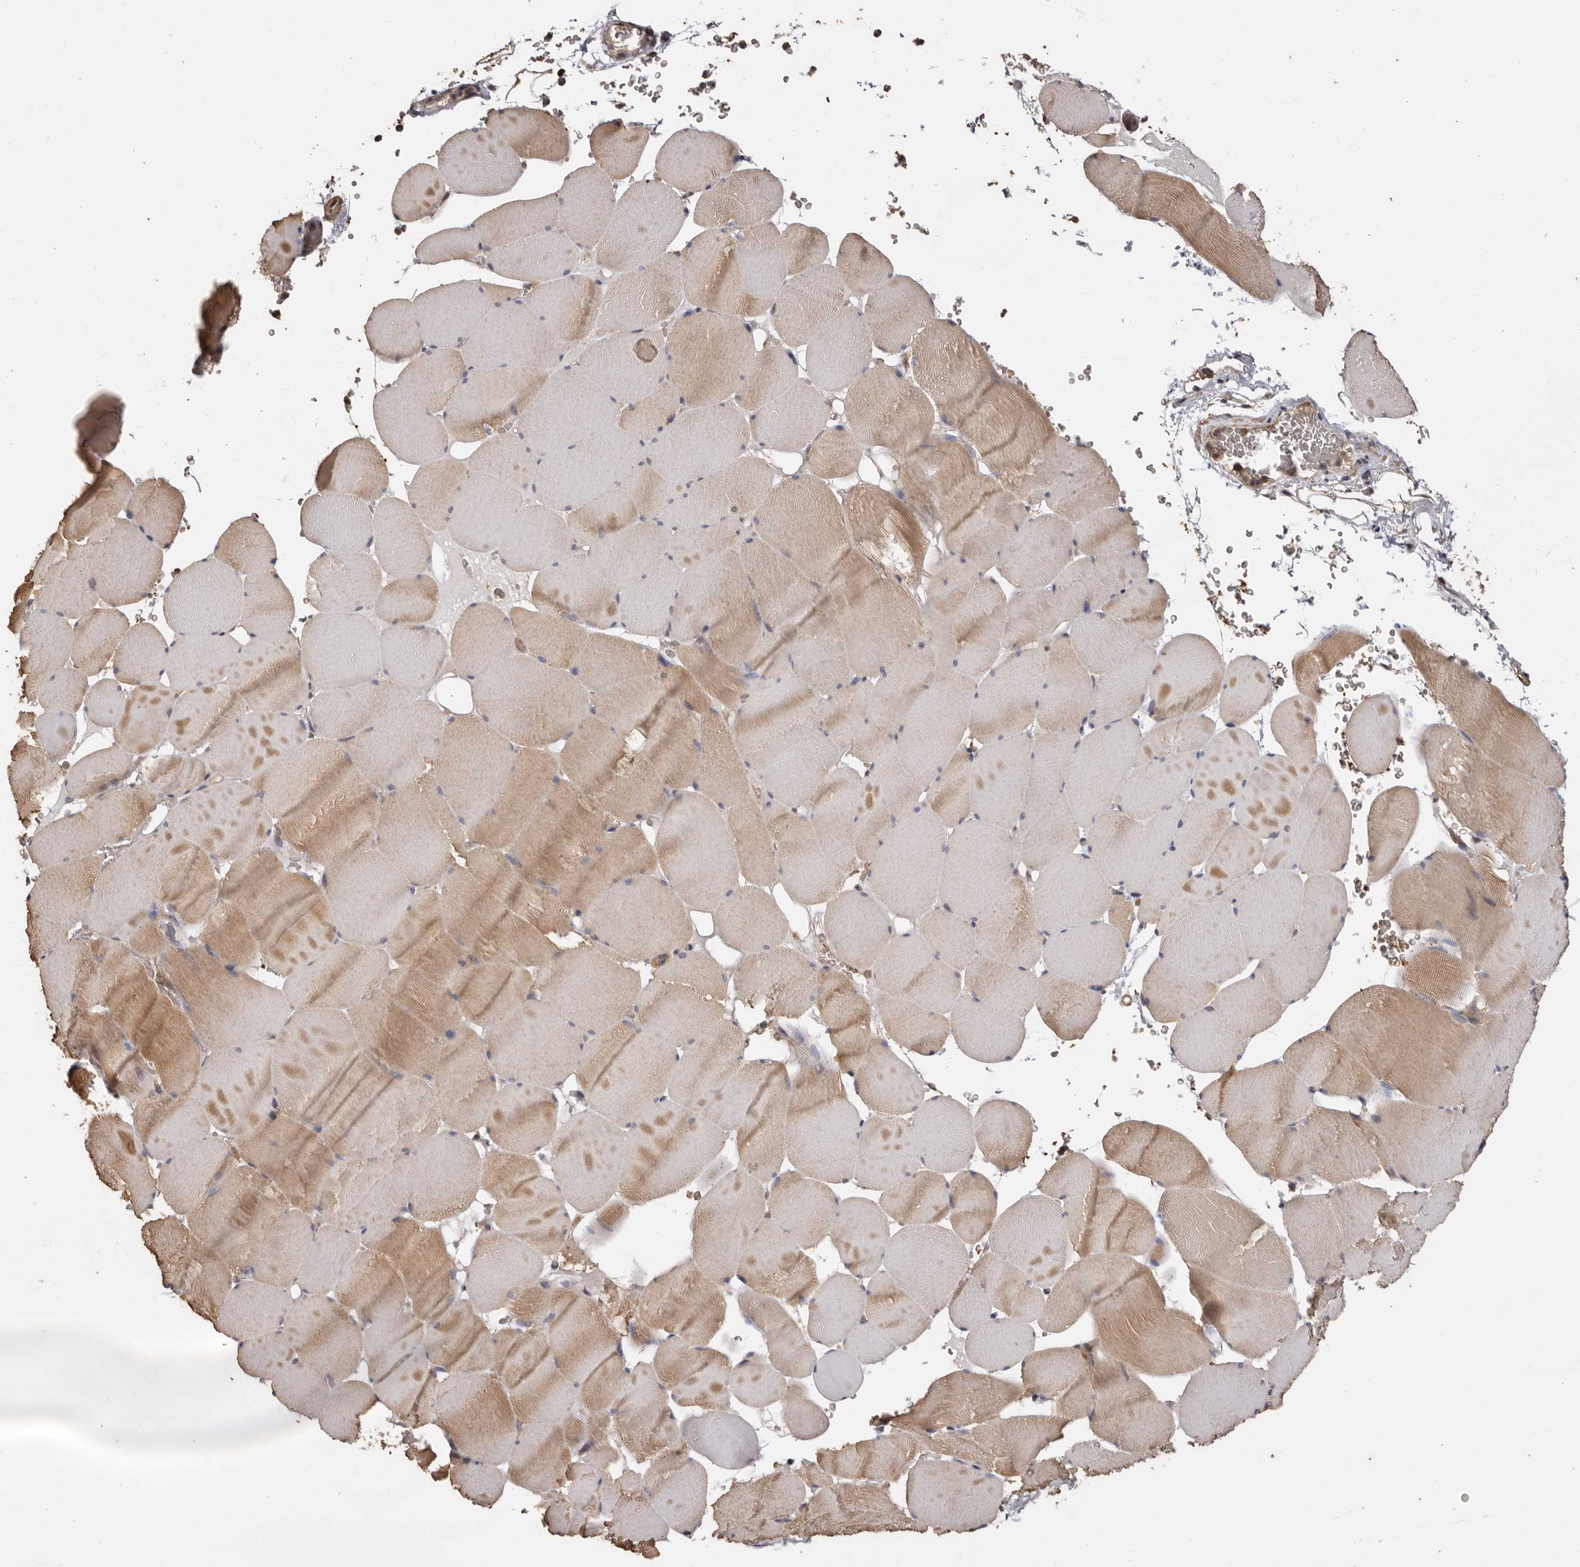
{"staining": {"intensity": "weak", "quantity": ">75%", "location": "cytoplasmic/membranous"}, "tissue": "skeletal muscle", "cell_type": "Myocytes", "image_type": "normal", "snomed": [{"axis": "morphology", "description": "Normal tissue, NOS"}, {"axis": "topography", "description": "Skeletal muscle"}], "caption": "Immunohistochemical staining of benign skeletal muscle reveals low levels of weak cytoplasmic/membranous expression in about >75% of myocytes.", "gene": "COQ8B", "patient": {"sex": "male", "age": 62}}